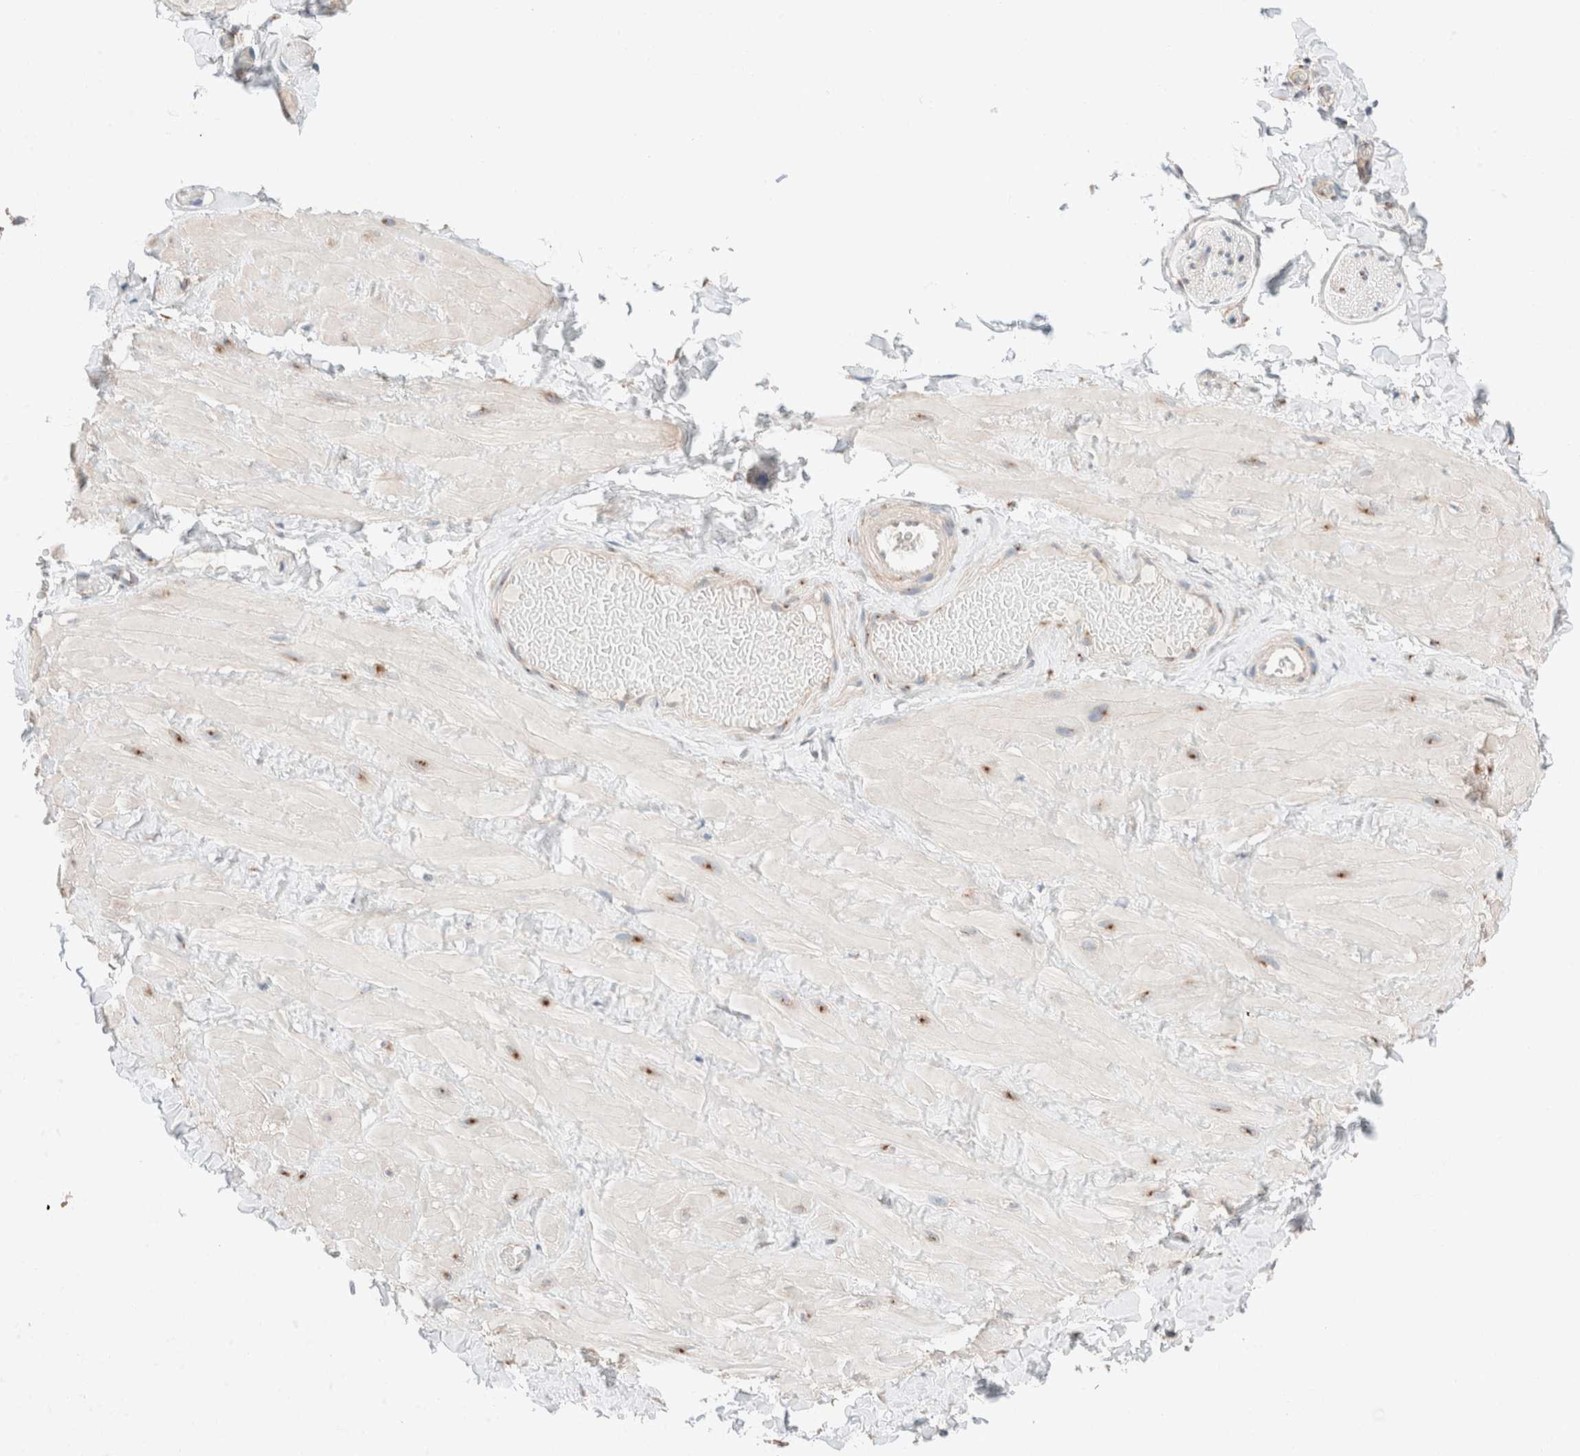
{"staining": {"intensity": "moderate", "quantity": "25%-75%", "location": "cytoplasmic/membranous"}, "tissue": "adipose tissue", "cell_type": "Adipocytes", "image_type": "normal", "snomed": [{"axis": "morphology", "description": "Normal tissue, NOS"}, {"axis": "topography", "description": "Adipose tissue"}, {"axis": "topography", "description": "Vascular tissue"}, {"axis": "topography", "description": "Peripheral nerve tissue"}], "caption": "An image of adipose tissue stained for a protein exhibits moderate cytoplasmic/membranous brown staining in adipocytes. (IHC, brightfield microscopy, high magnification).", "gene": "CASC3", "patient": {"sex": "male", "age": 25}}